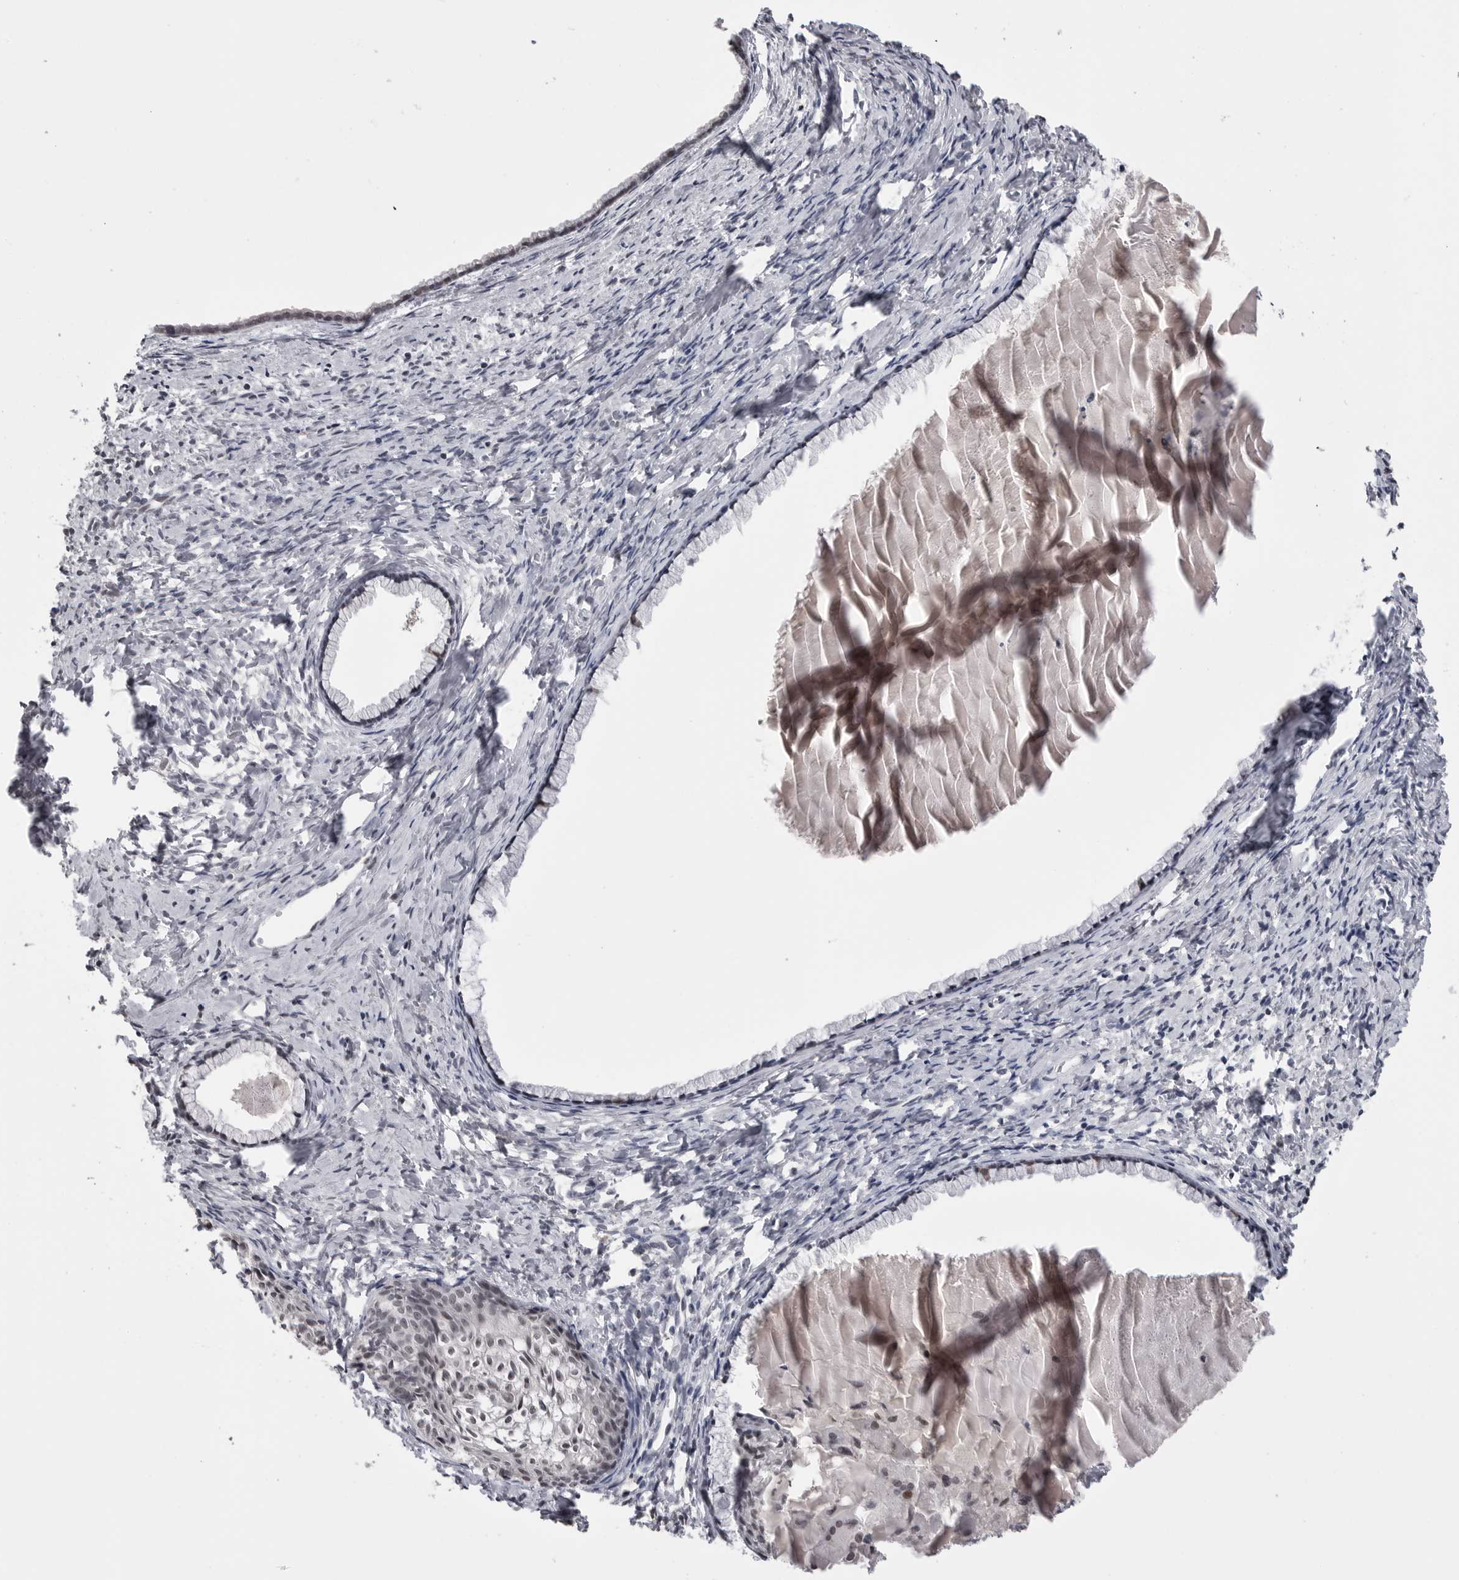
{"staining": {"intensity": "weak", "quantity": "25%-75%", "location": "nuclear"}, "tissue": "cervix", "cell_type": "Glandular cells", "image_type": "normal", "snomed": [{"axis": "morphology", "description": "Normal tissue, NOS"}, {"axis": "topography", "description": "Cervix"}], "caption": "Immunohistochemistry (IHC) micrograph of unremarkable cervix stained for a protein (brown), which demonstrates low levels of weak nuclear expression in approximately 25%-75% of glandular cells.", "gene": "DLG2", "patient": {"sex": "female", "age": 75}}